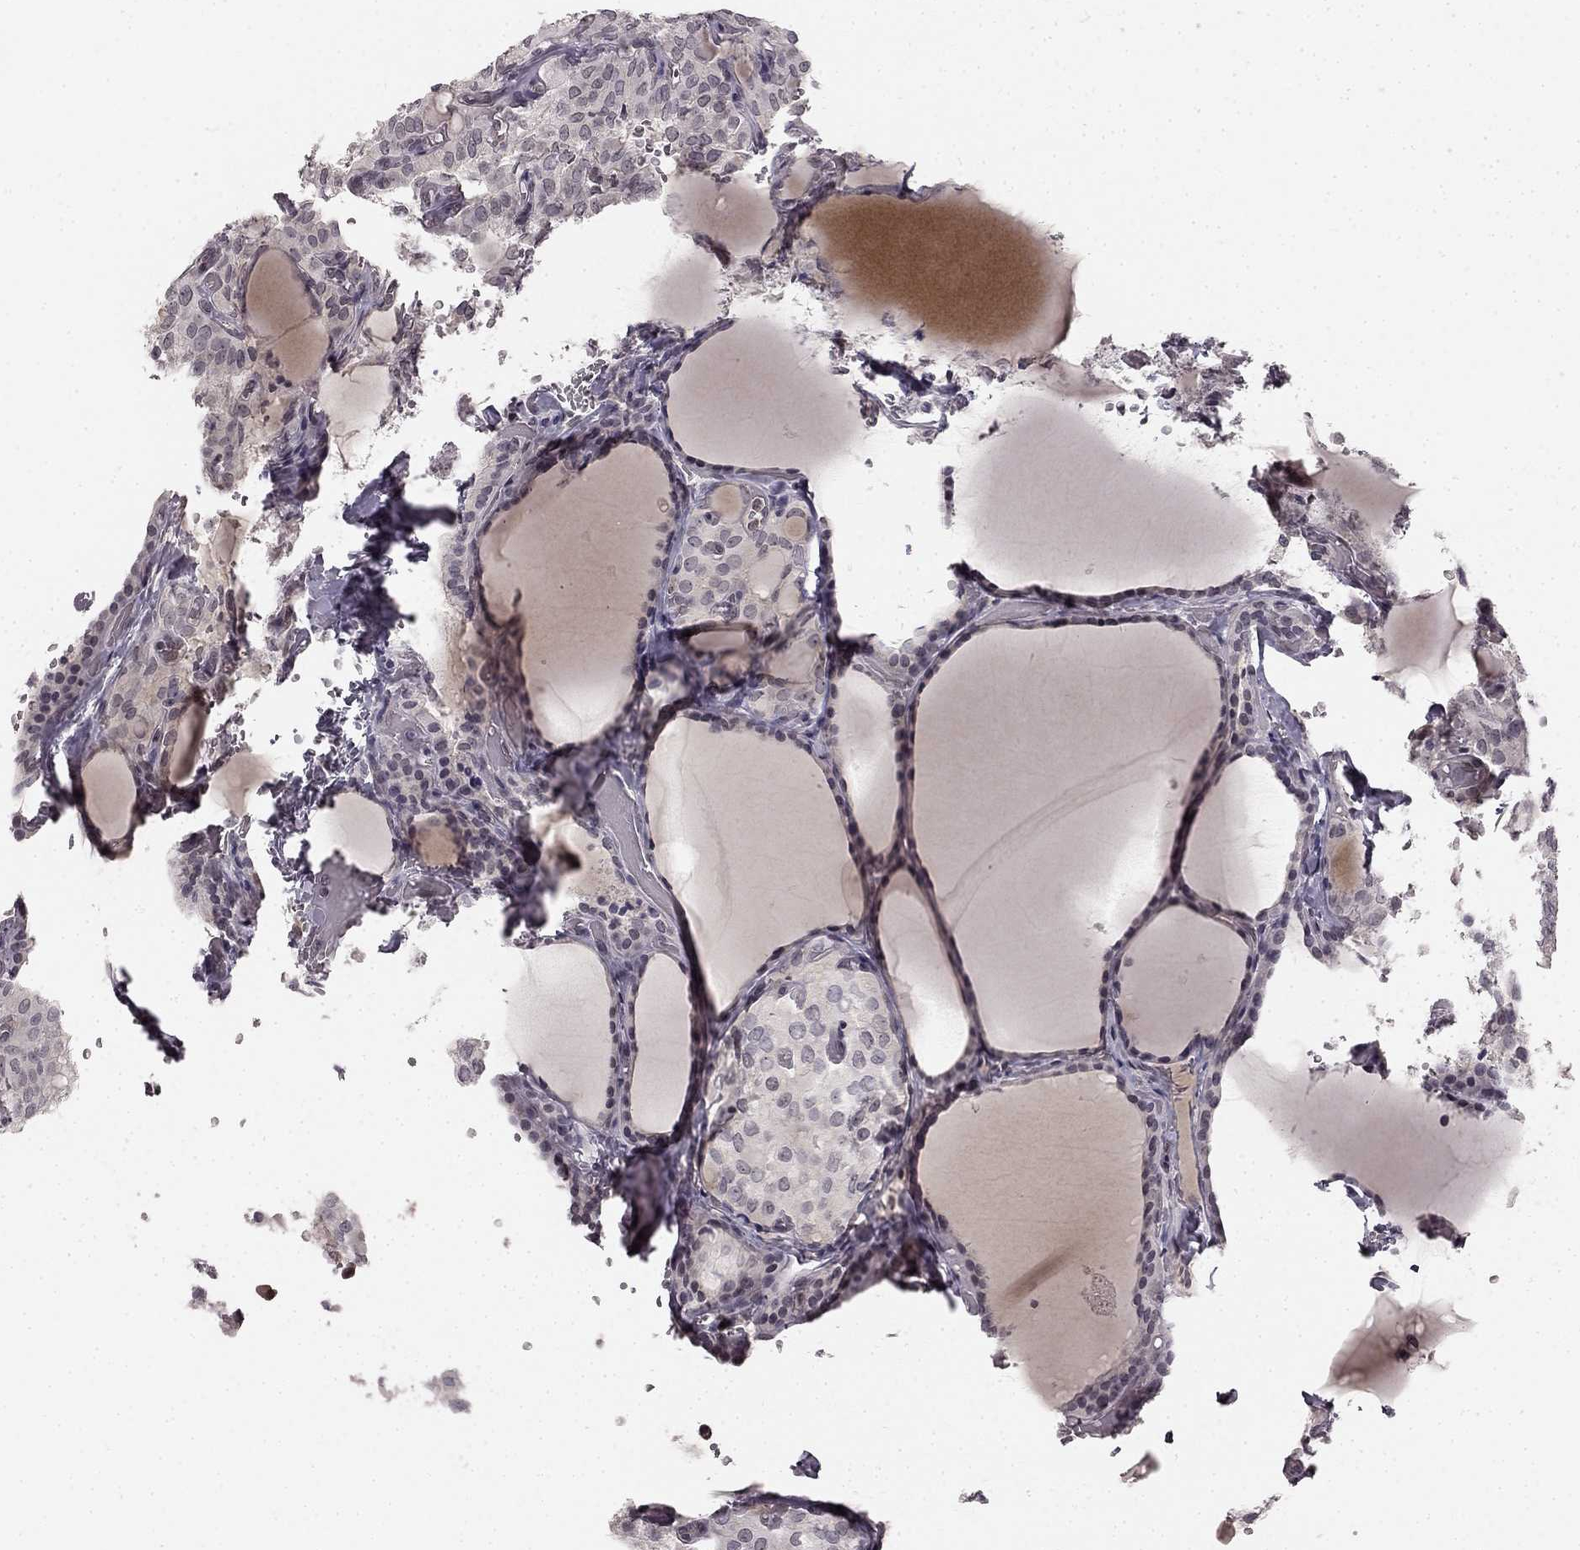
{"staining": {"intensity": "negative", "quantity": "none", "location": "none"}, "tissue": "thyroid cancer", "cell_type": "Tumor cells", "image_type": "cancer", "snomed": [{"axis": "morphology", "description": "Papillary adenocarcinoma, NOS"}, {"axis": "topography", "description": "Thyroid gland"}], "caption": "This is an immunohistochemistry photomicrograph of human papillary adenocarcinoma (thyroid). There is no expression in tumor cells.", "gene": "HCN4", "patient": {"sex": "male", "age": 20}}